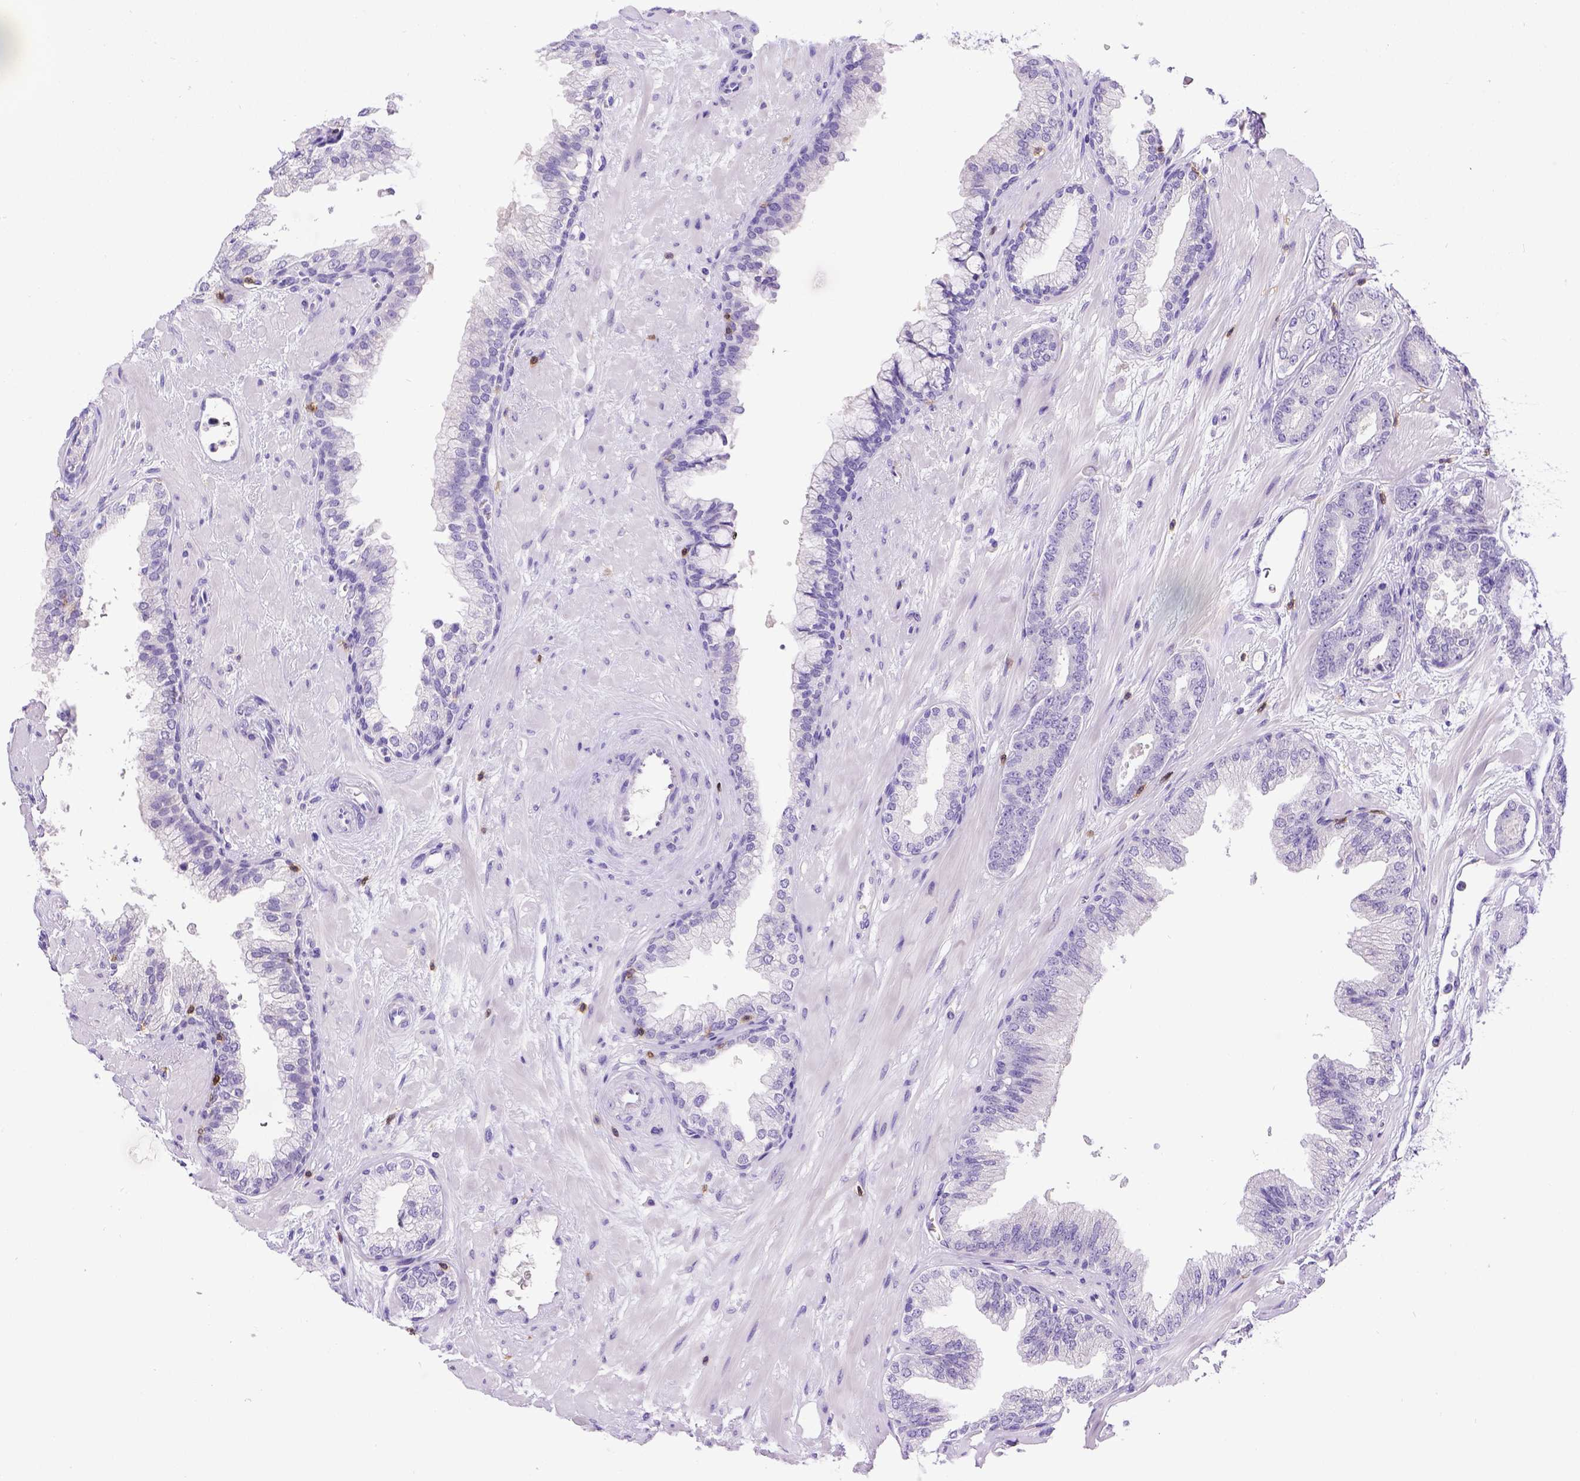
{"staining": {"intensity": "negative", "quantity": "none", "location": "none"}, "tissue": "prostate cancer", "cell_type": "Tumor cells", "image_type": "cancer", "snomed": [{"axis": "morphology", "description": "Adenocarcinoma, Low grade"}, {"axis": "topography", "description": "Prostate"}], "caption": "High magnification brightfield microscopy of prostate low-grade adenocarcinoma stained with DAB (3,3'-diaminobenzidine) (brown) and counterstained with hematoxylin (blue): tumor cells show no significant staining. Nuclei are stained in blue.", "gene": "CD3E", "patient": {"sex": "male", "age": 61}}